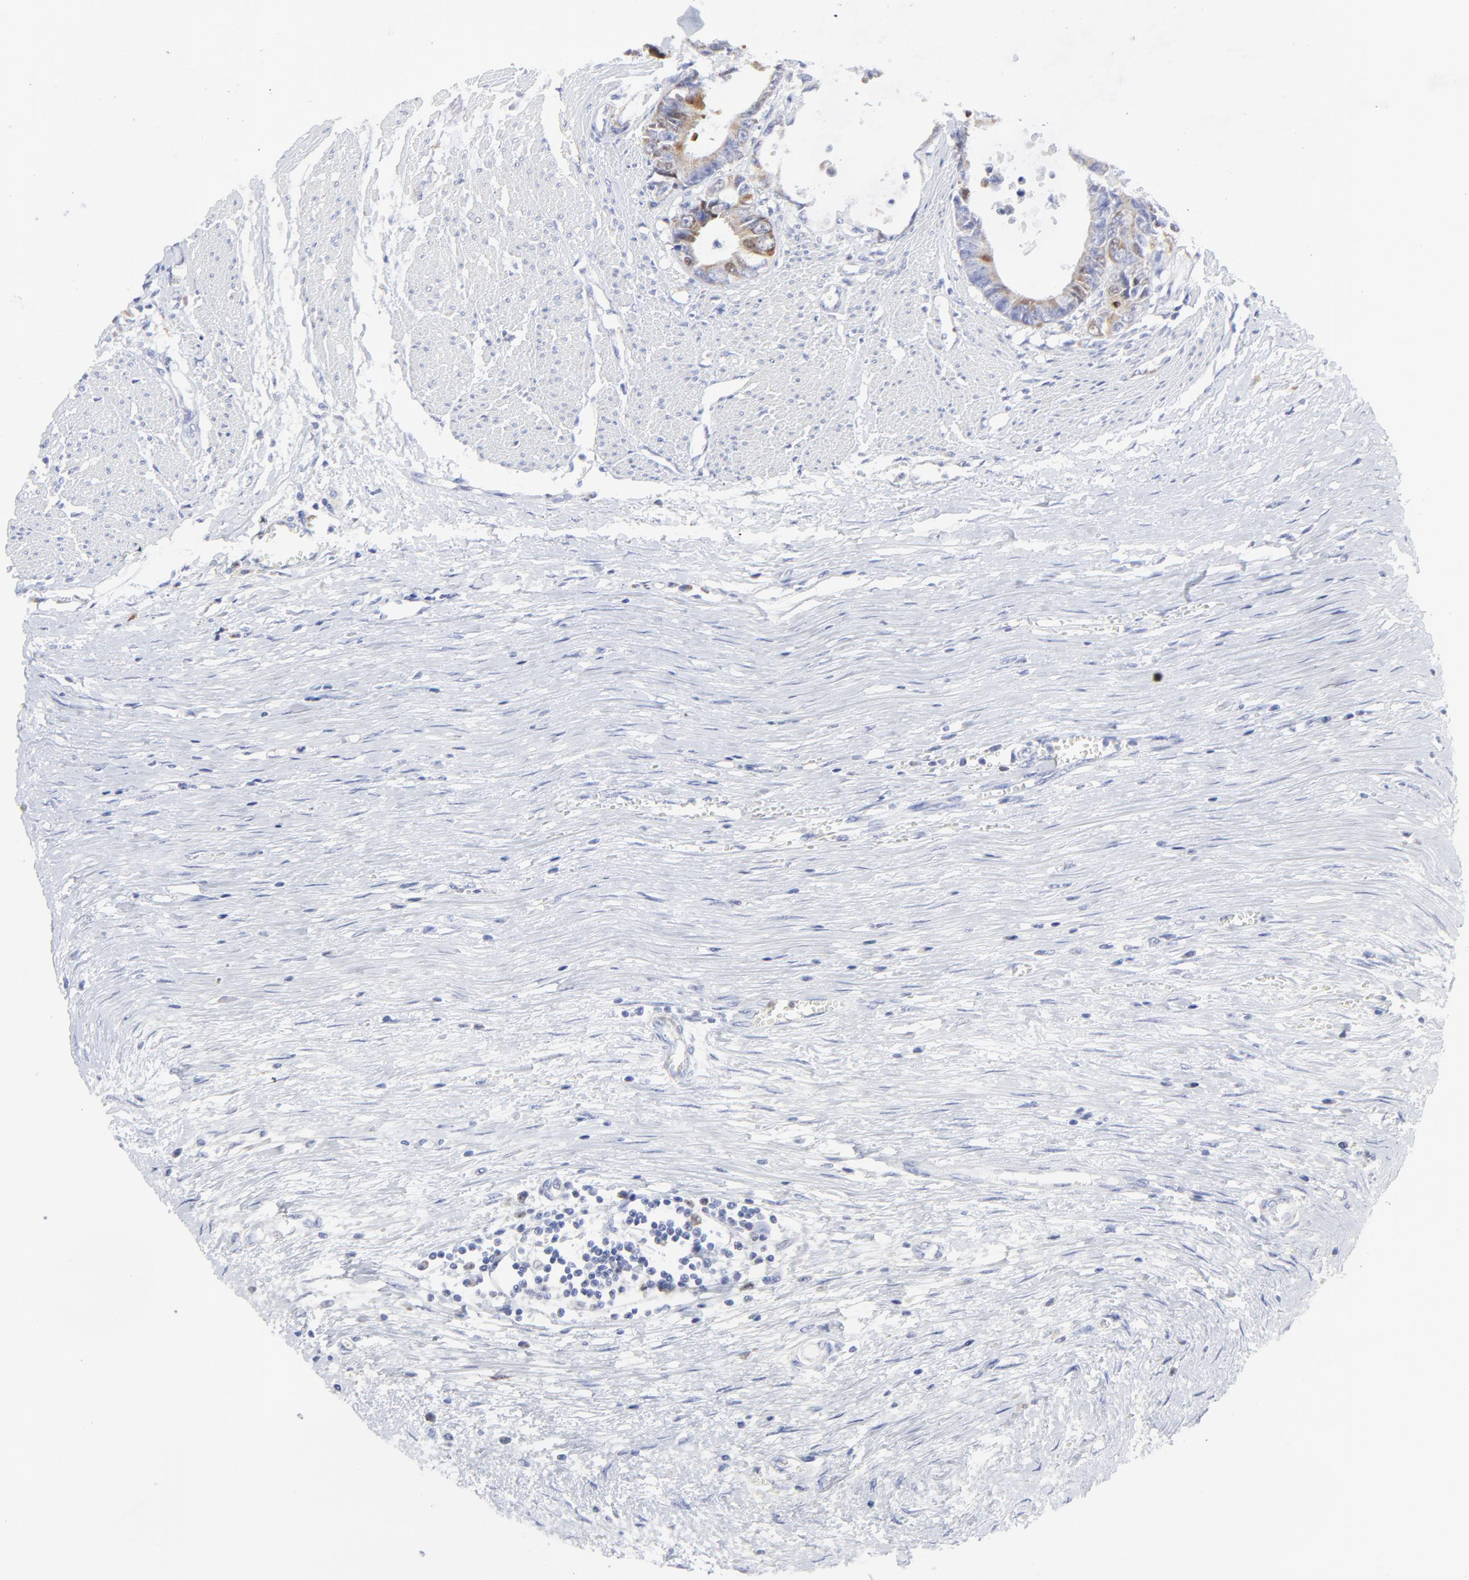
{"staining": {"intensity": "moderate", "quantity": "<25%", "location": "cytoplasmic/membranous,nuclear"}, "tissue": "colorectal cancer", "cell_type": "Tumor cells", "image_type": "cancer", "snomed": [{"axis": "morphology", "description": "Adenocarcinoma, NOS"}, {"axis": "topography", "description": "Rectum"}], "caption": "Immunohistochemical staining of colorectal adenocarcinoma displays moderate cytoplasmic/membranous and nuclear protein expression in about <25% of tumor cells.", "gene": "NCAPH", "patient": {"sex": "female", "age": 98}}